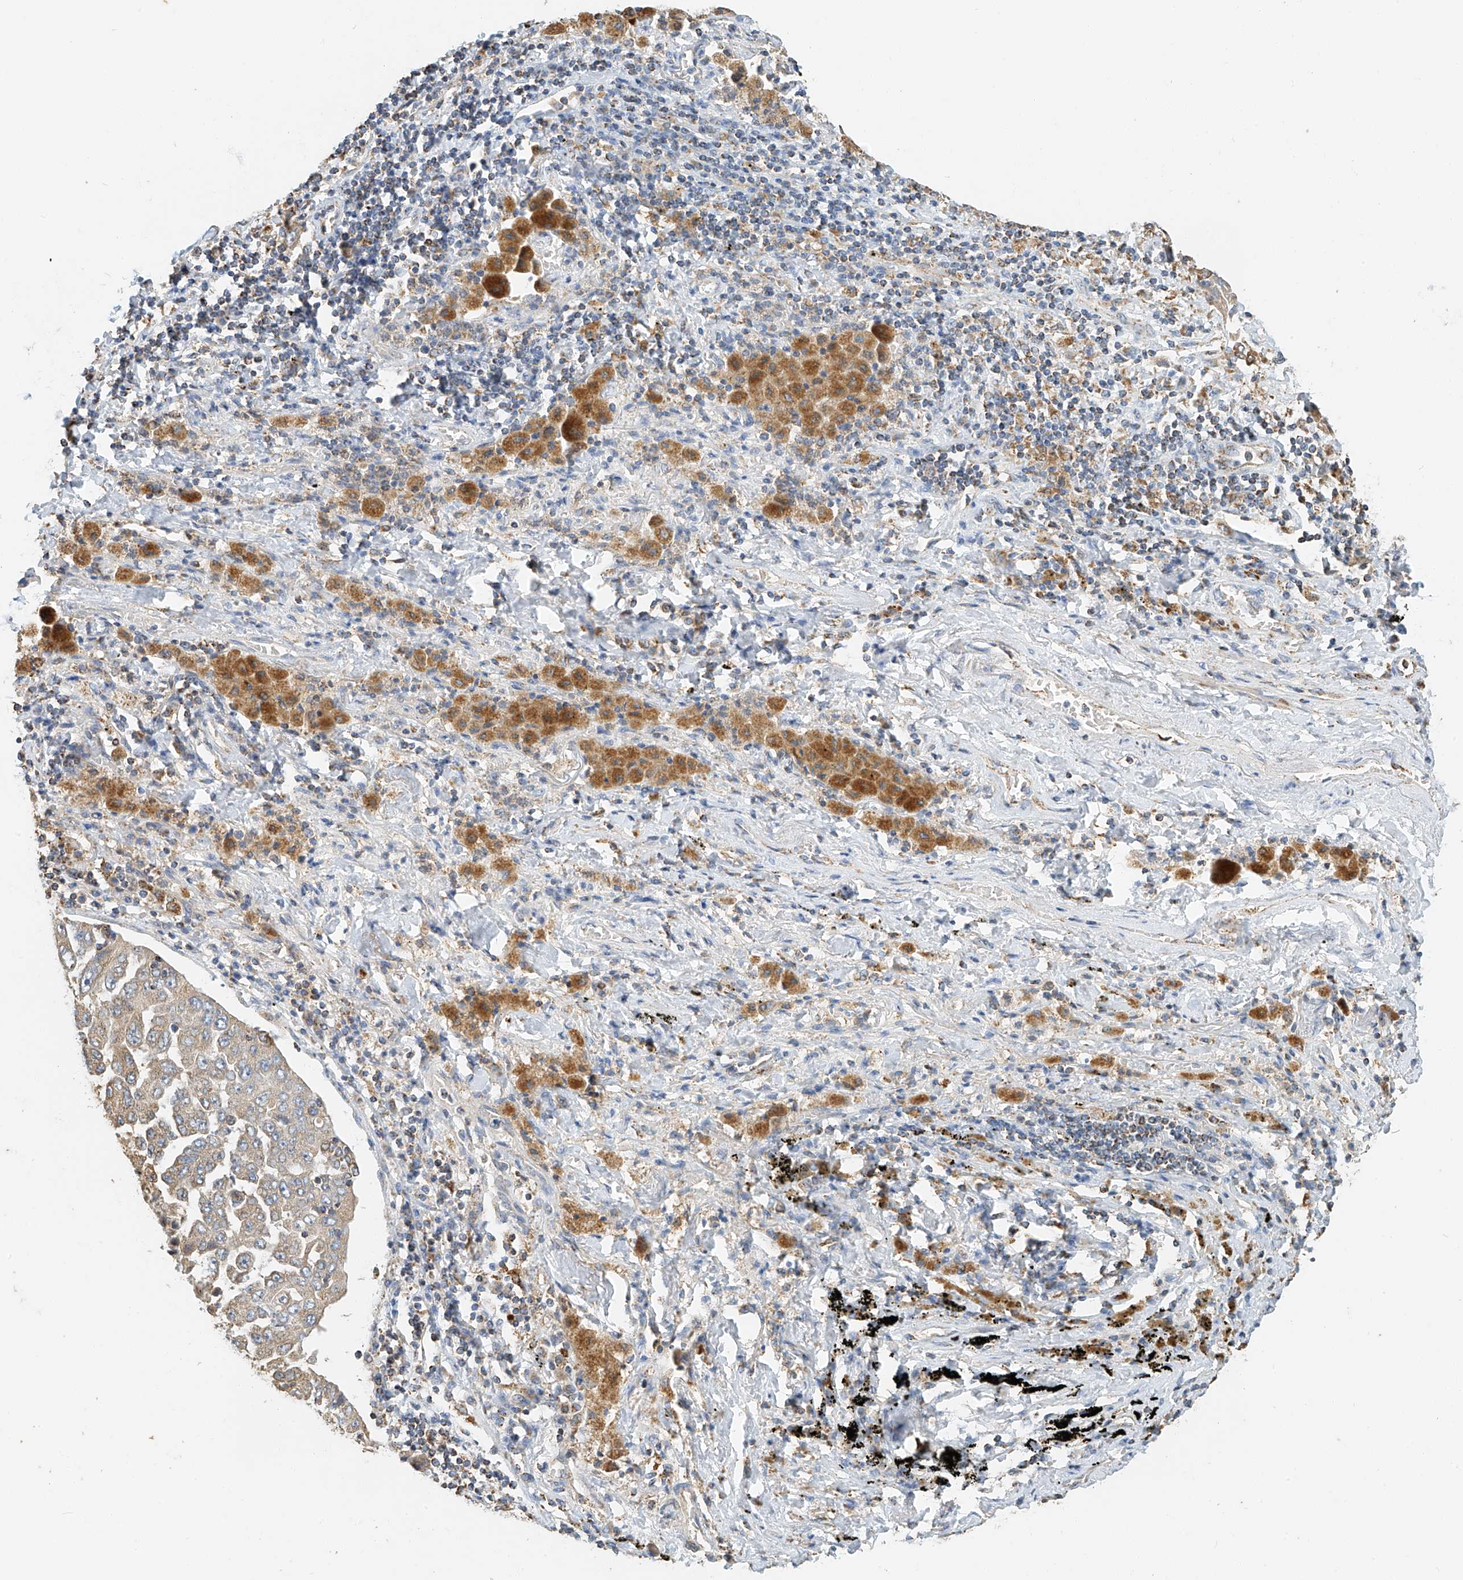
{"staining": {"intensity": "weak", "quantity": "25%-75%", "location": "cytoplasmic/membranous"}, "tissue": "lung cancer", "cell_type": "Tumor cells", "image_type": "cancer", "snomed": [{"axis": "morphology", "description": "Adenocarcinoma, NOS"}, {"axis": "topography", "description": "Lung"}], "caption": "Tumor cells demonstrate low levels of weak cytoplasmic/membranous staining in approximately 25%-75% of cells in lung cancer.", "gene": "YIPF7", "patient": {"sex": "female", "age": 51}}